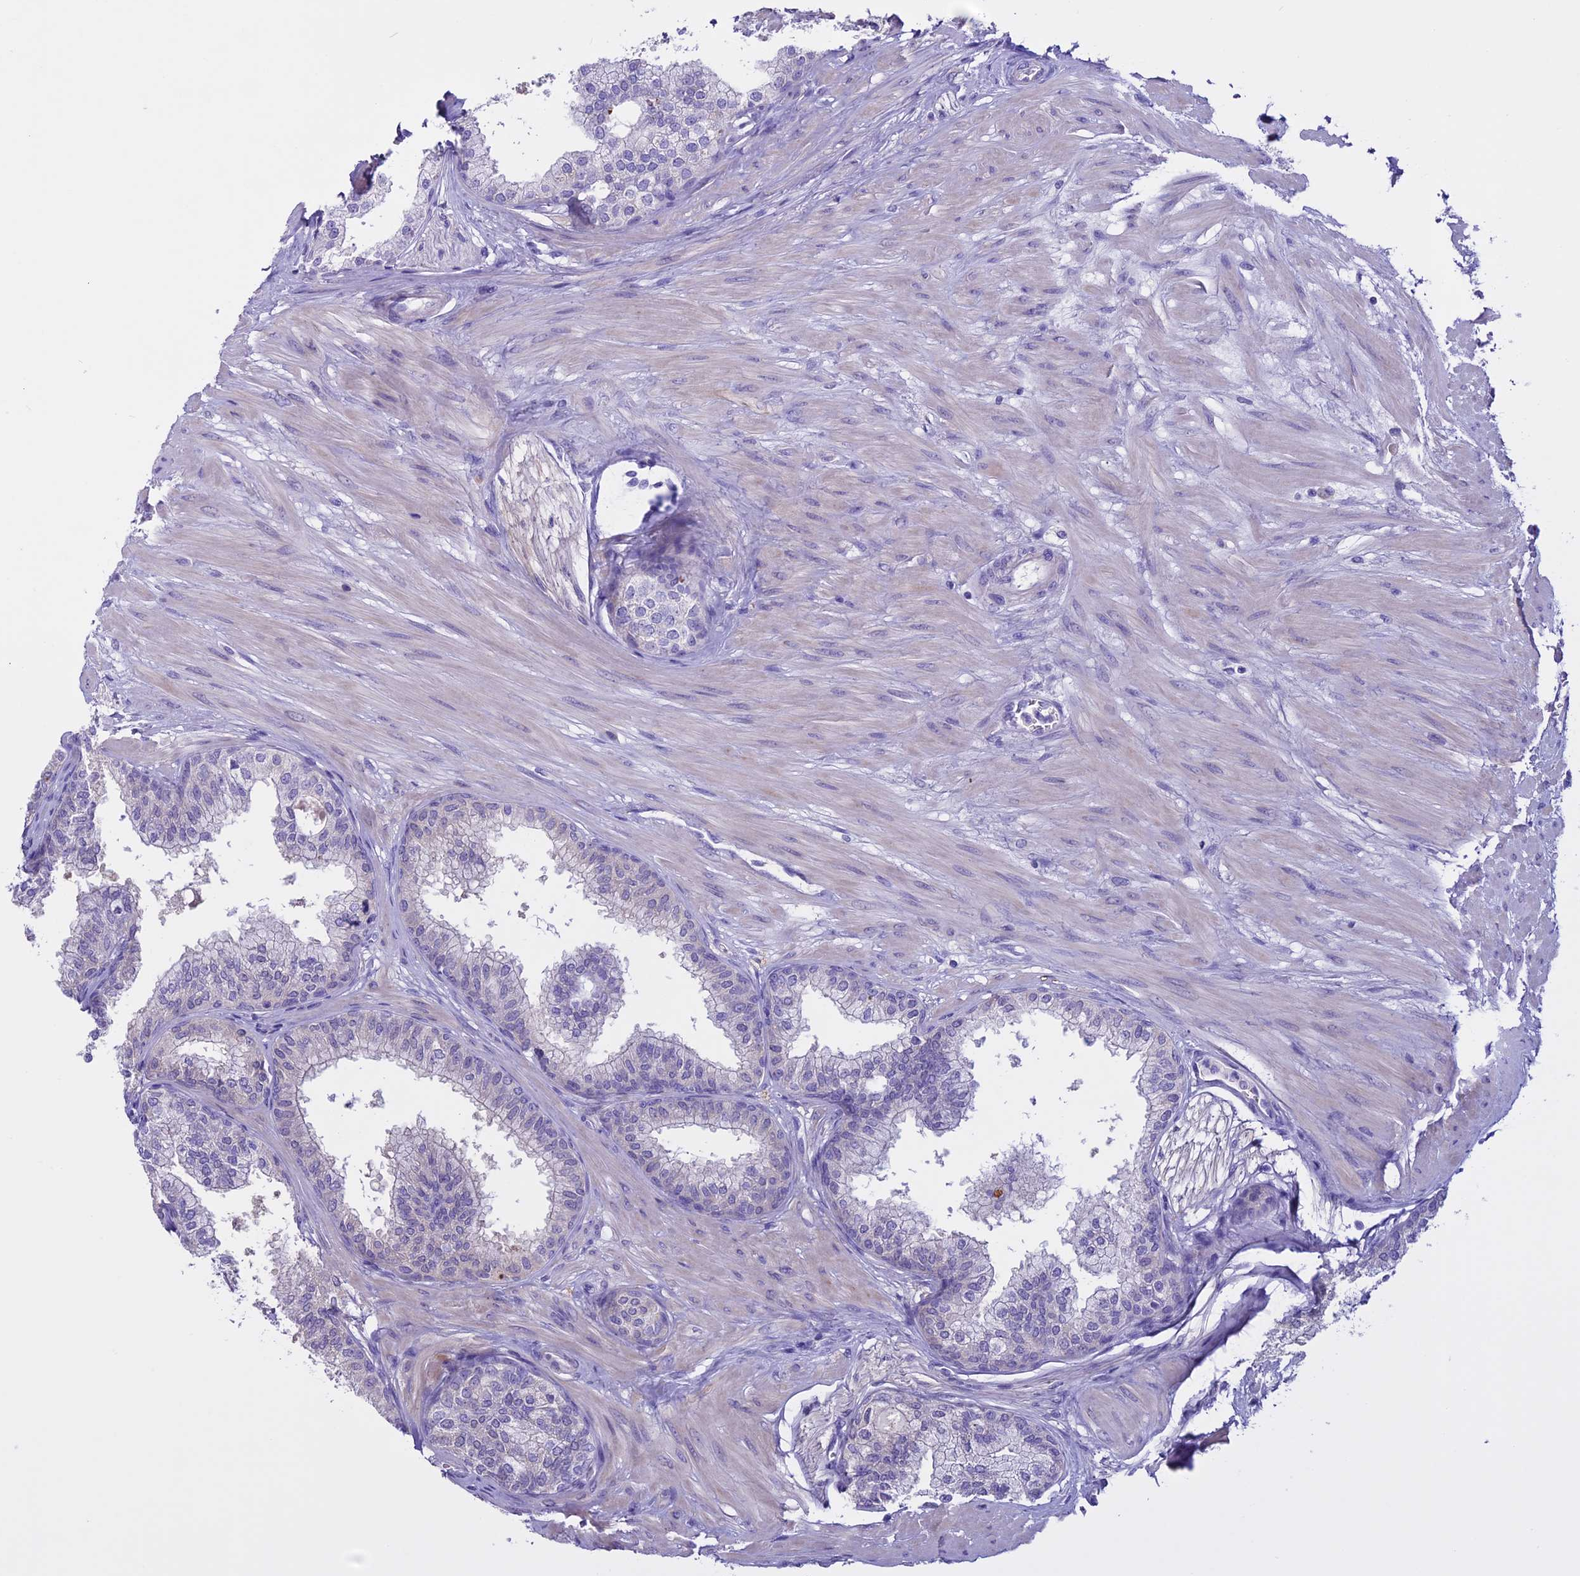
{"staining": {"intensity": "negative", "quantity": "none", "location": "none"}, "tissue": "prostate", "cell_type": "Glandular cells", "image_type": "normal", "snomed": [{"axis": "morphology", "description": "Normal tissue, NOS"}, {"axis": "topography", "description": "Prostate"}], "caption": "Glandular cells are negative for brown protein staining in benign prostate. The staining was performed using DAB (3,3'-diaminobenzidine) to visualize the protein expression in brown, while the nuclei were stained in blue with hematoxylin (Magnification: 20x).", "gene": "CLEC2L", "patient": {"sex": "male", "age": 60}}